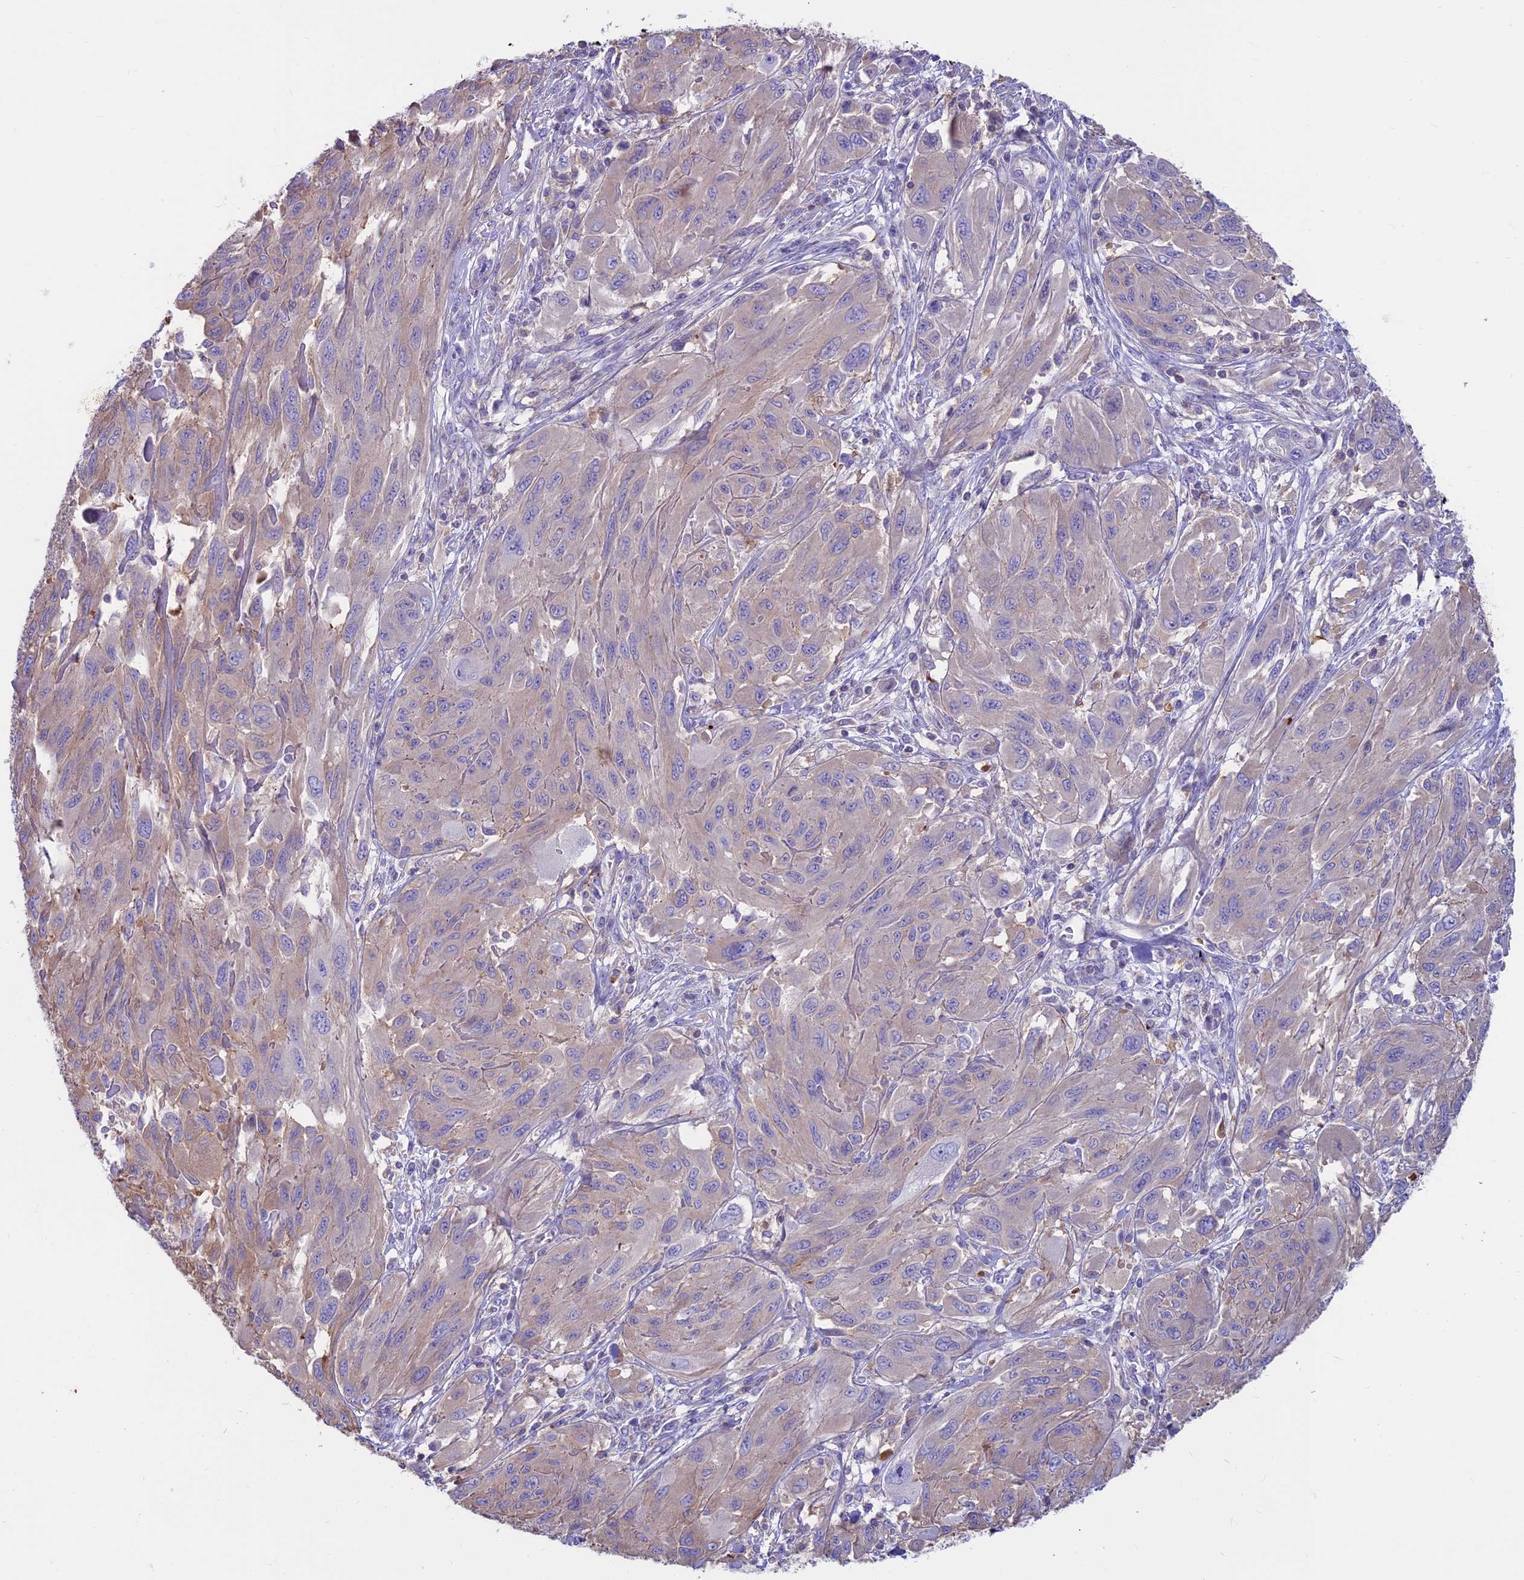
{"staining": {"intensity": "weak", "quantity": "<25%", "location": "cytoplasmic/membranous"}, "tissue": "melanoma", "cell_type": "Tumor cells", "image_type": "cancer", "snomed": [{"axis": "morphology", "description": "Malignant melanoma, NOS"}, {"axis": "topography", "description": "Skin"}], "caption": "Tumor cells show no significant staining in melanoma.", "gene": "CDAN1", "patient": {"sex": "female", "age": 91}}